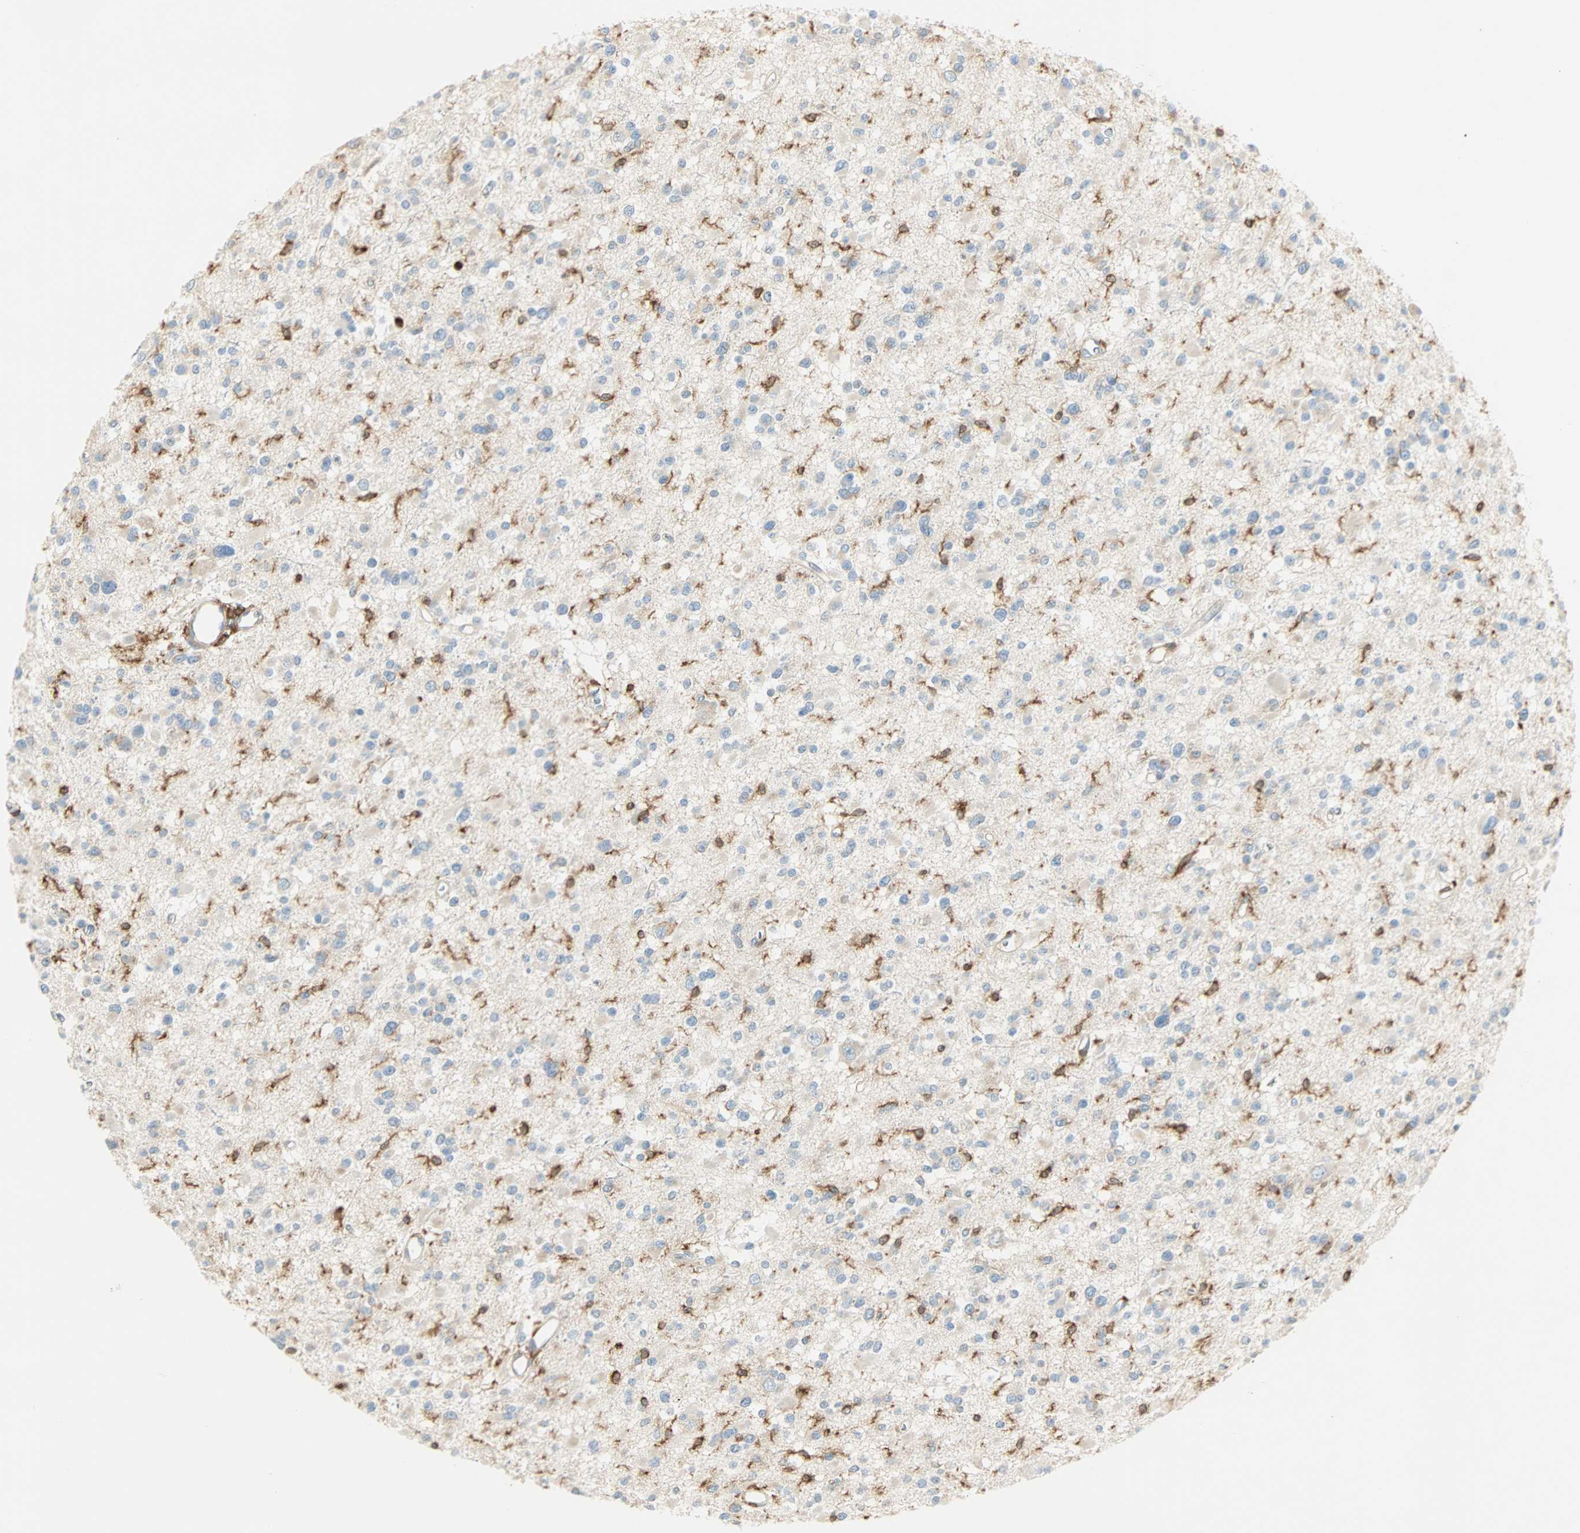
{"staining": {"intensity": "negative", "quantity": "none", "location": "none"}, "tissue": "glioma", "cell_type": "Tumor cells", "image_type": "cancer", "snomed": [{"axis": "morphology", "description": "Glioma, malignant, Low grade"}, {"axis": "topography", "description": "Brain"}], "caption": "Immunohistochemistry (IHC) of human glioma exhibits no staining in tumor cells.", "gene": "FMNL1", "patient": {"sex": "female", "age": 22}}